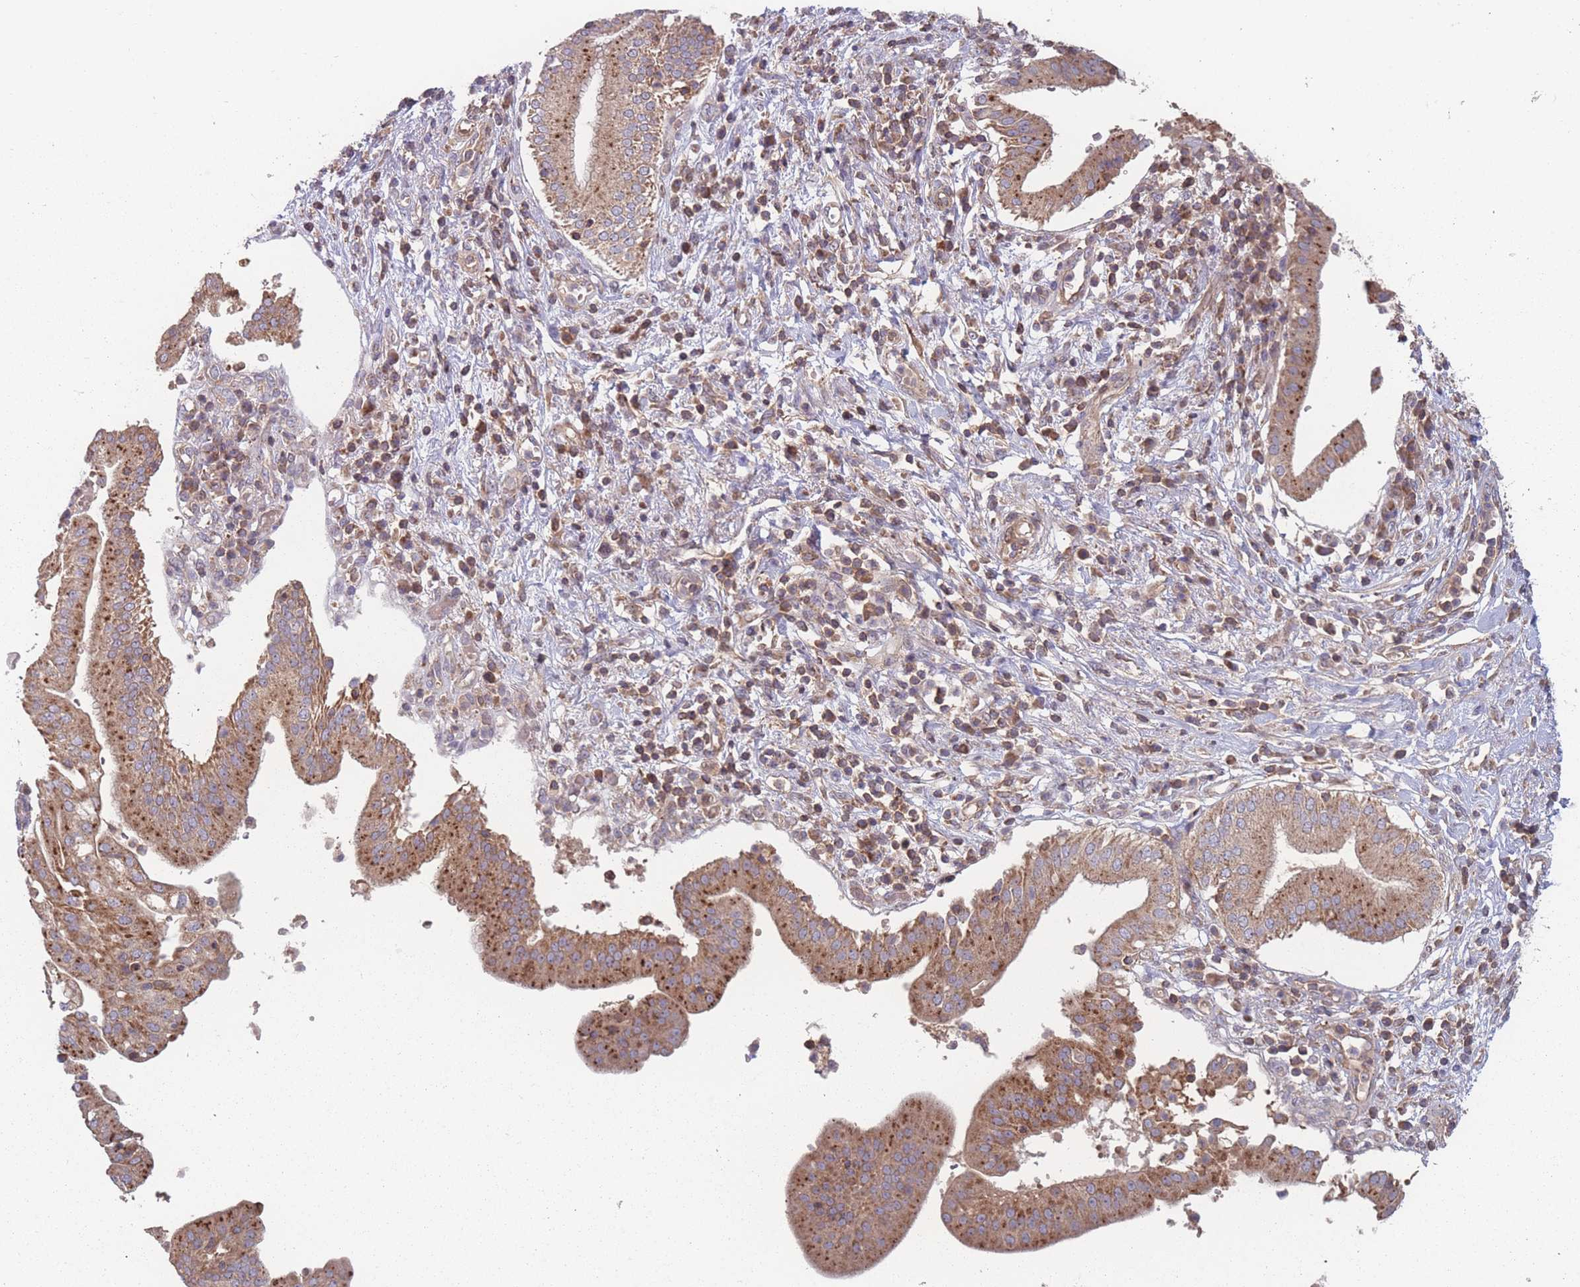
{"staining": {"intensity": "moderate", "quantity": ">75%", "location": "cytoplasmic/membranous"}, "tissue": "pancreatic cancer", "cell_type": "Tumor cells", "image_type": "cancer", "snomed": [{"axis": "morphology", "description": "Adenocarcinoma, NOS"}, {"axis": "topography", "description": "Pancreas"}], "caption": "The image displays immunohistochemical staining of adenocarcinoma (pancreatic). There is moderate cytoplasmic/membranous expression is identified in about >75% of tumor cells. The staining was performed using DAB (3,3'-diaminobenzidine), with brown indicating positive protein expression. Nuclei are stained blue with hematoxylin.", "gene": "ATP5MG", "patient": {"sex": "male", "age": 68}}